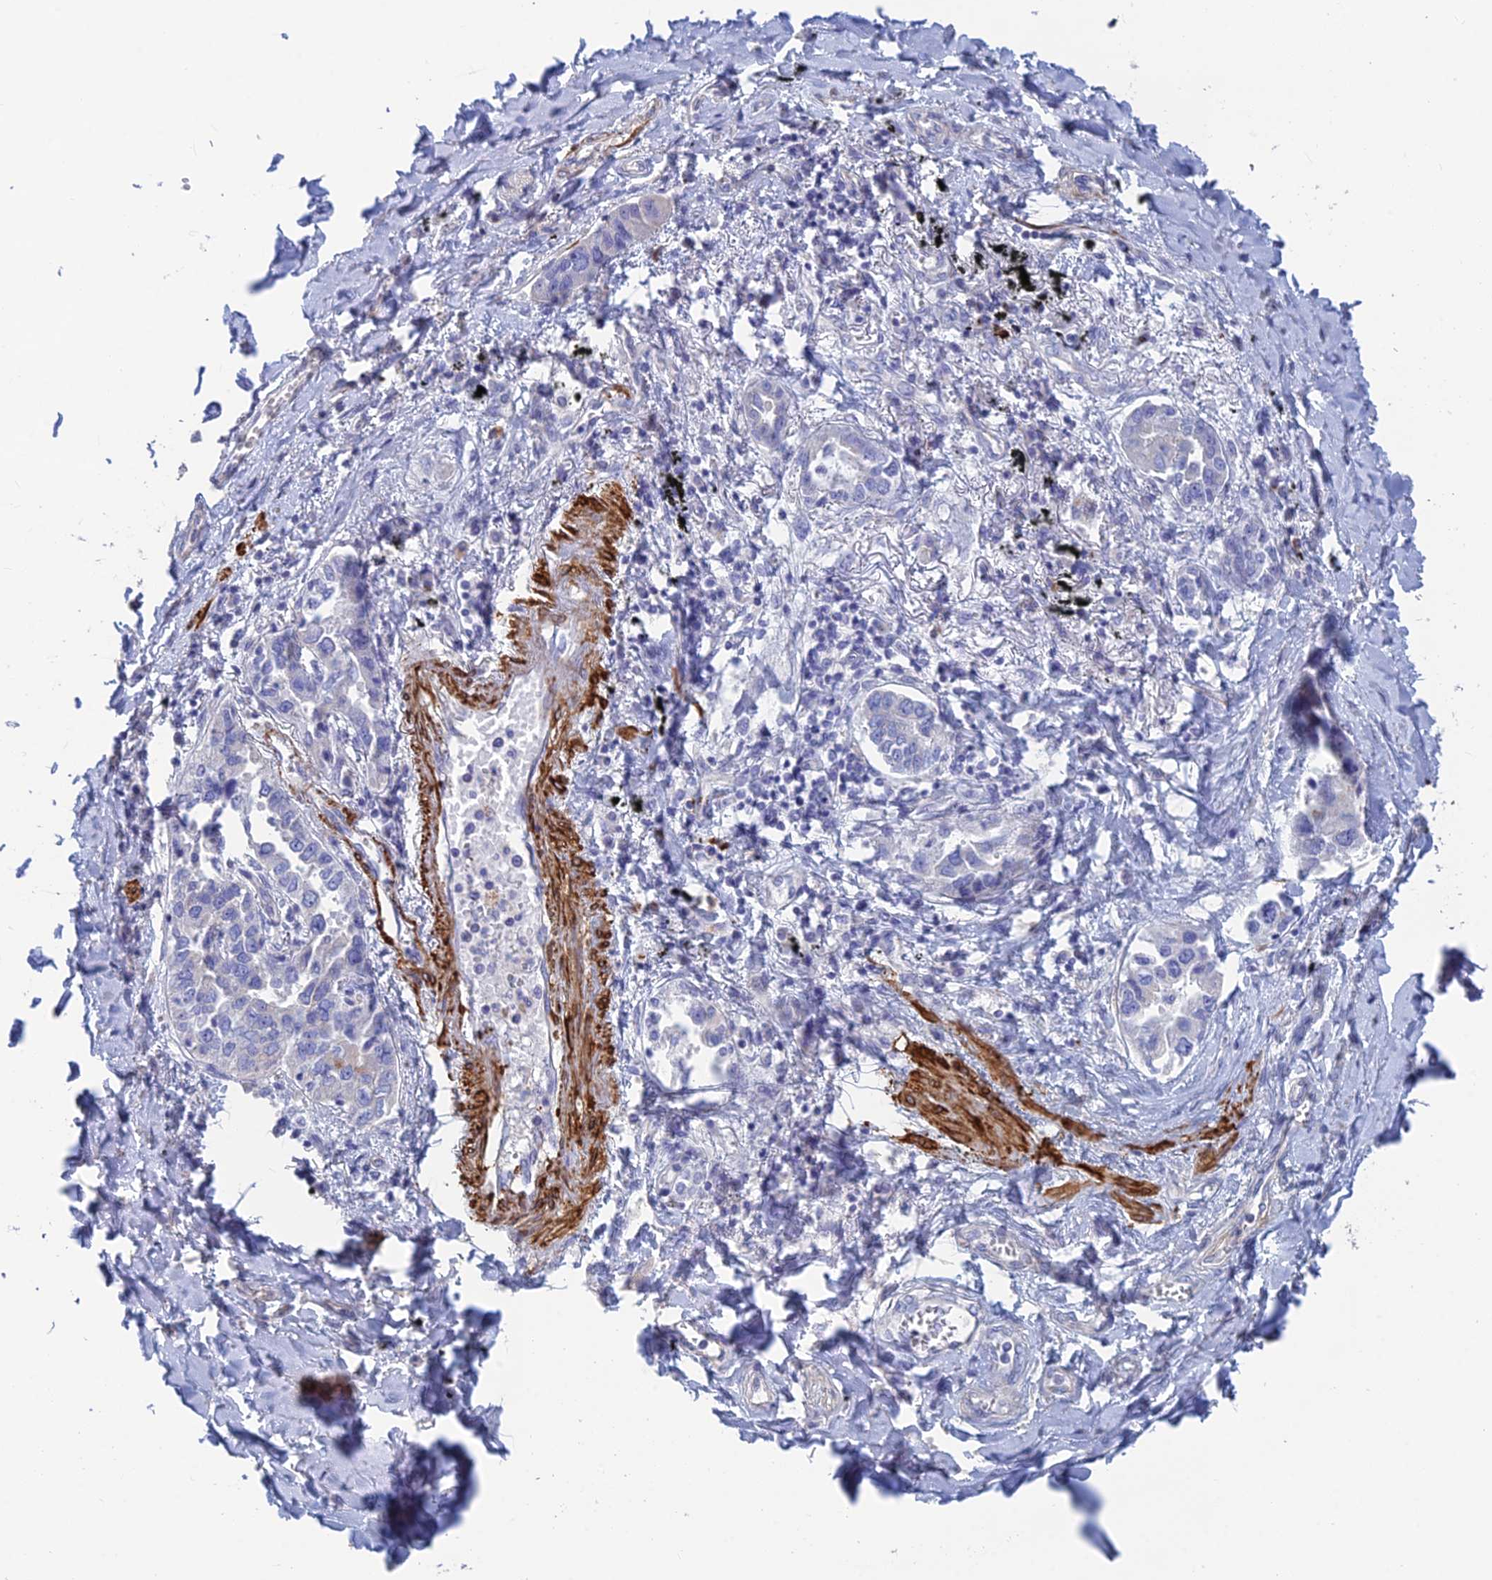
{"staining": {"intensity": "negative", "quantity": "none", "location": "none"}, "tissue": "lung cancer", "cell_type": "Tumor cells", "image_type": "cancer", "snomed": [{"axis": "morphology", "description": "Adenocarcinoma, NOS"}, {"axis": "topography", "description": "Lung"}], "caption": "This is an immunohistochemistry (IHC) image of lung adenocarcinoma. There is no expression in tumor cells.", "gene": "PCDHA8", "patient": {"sex": "male", "age": 67}}